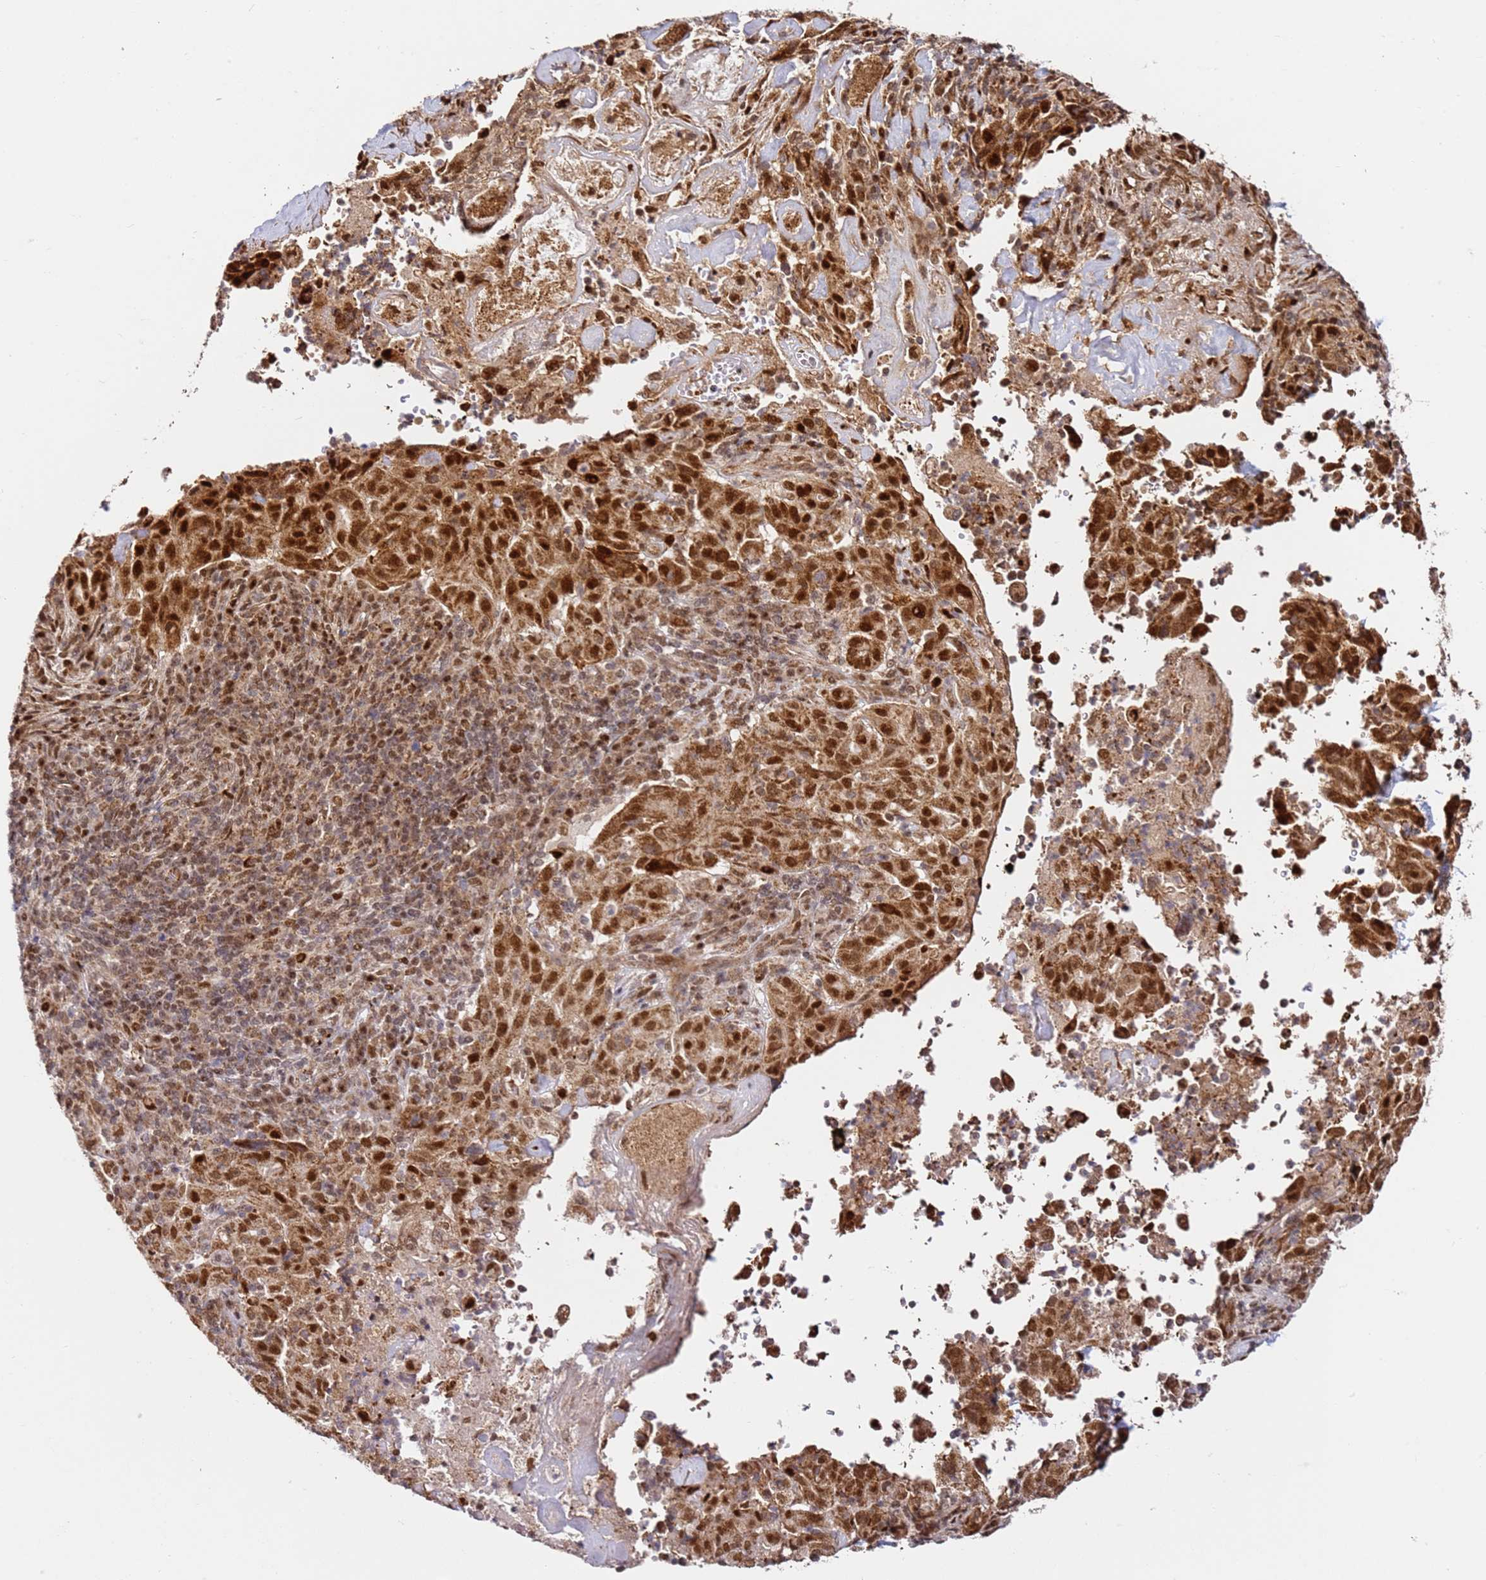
{"staining": {"intensity": "strong", "quantity": ">75%", "location": "cytoplasmic/membranous,nuclear"}, "tissue": "pancreatic cancer", "cell_type": "Tumor cells", "image_type": "cancer", "snomed": [{"axis": "morphology", "description": "Adenocarcinoma, NOS"}, {"axis": "topography", "description": "Pancreas"}], "caption": "Human adenocarcinoma (pancreatic) stained with a protein marker reveals strong staining in tumor cells.", "gene": "SMOX", "patient": {"sex": "male", "age": 63}}